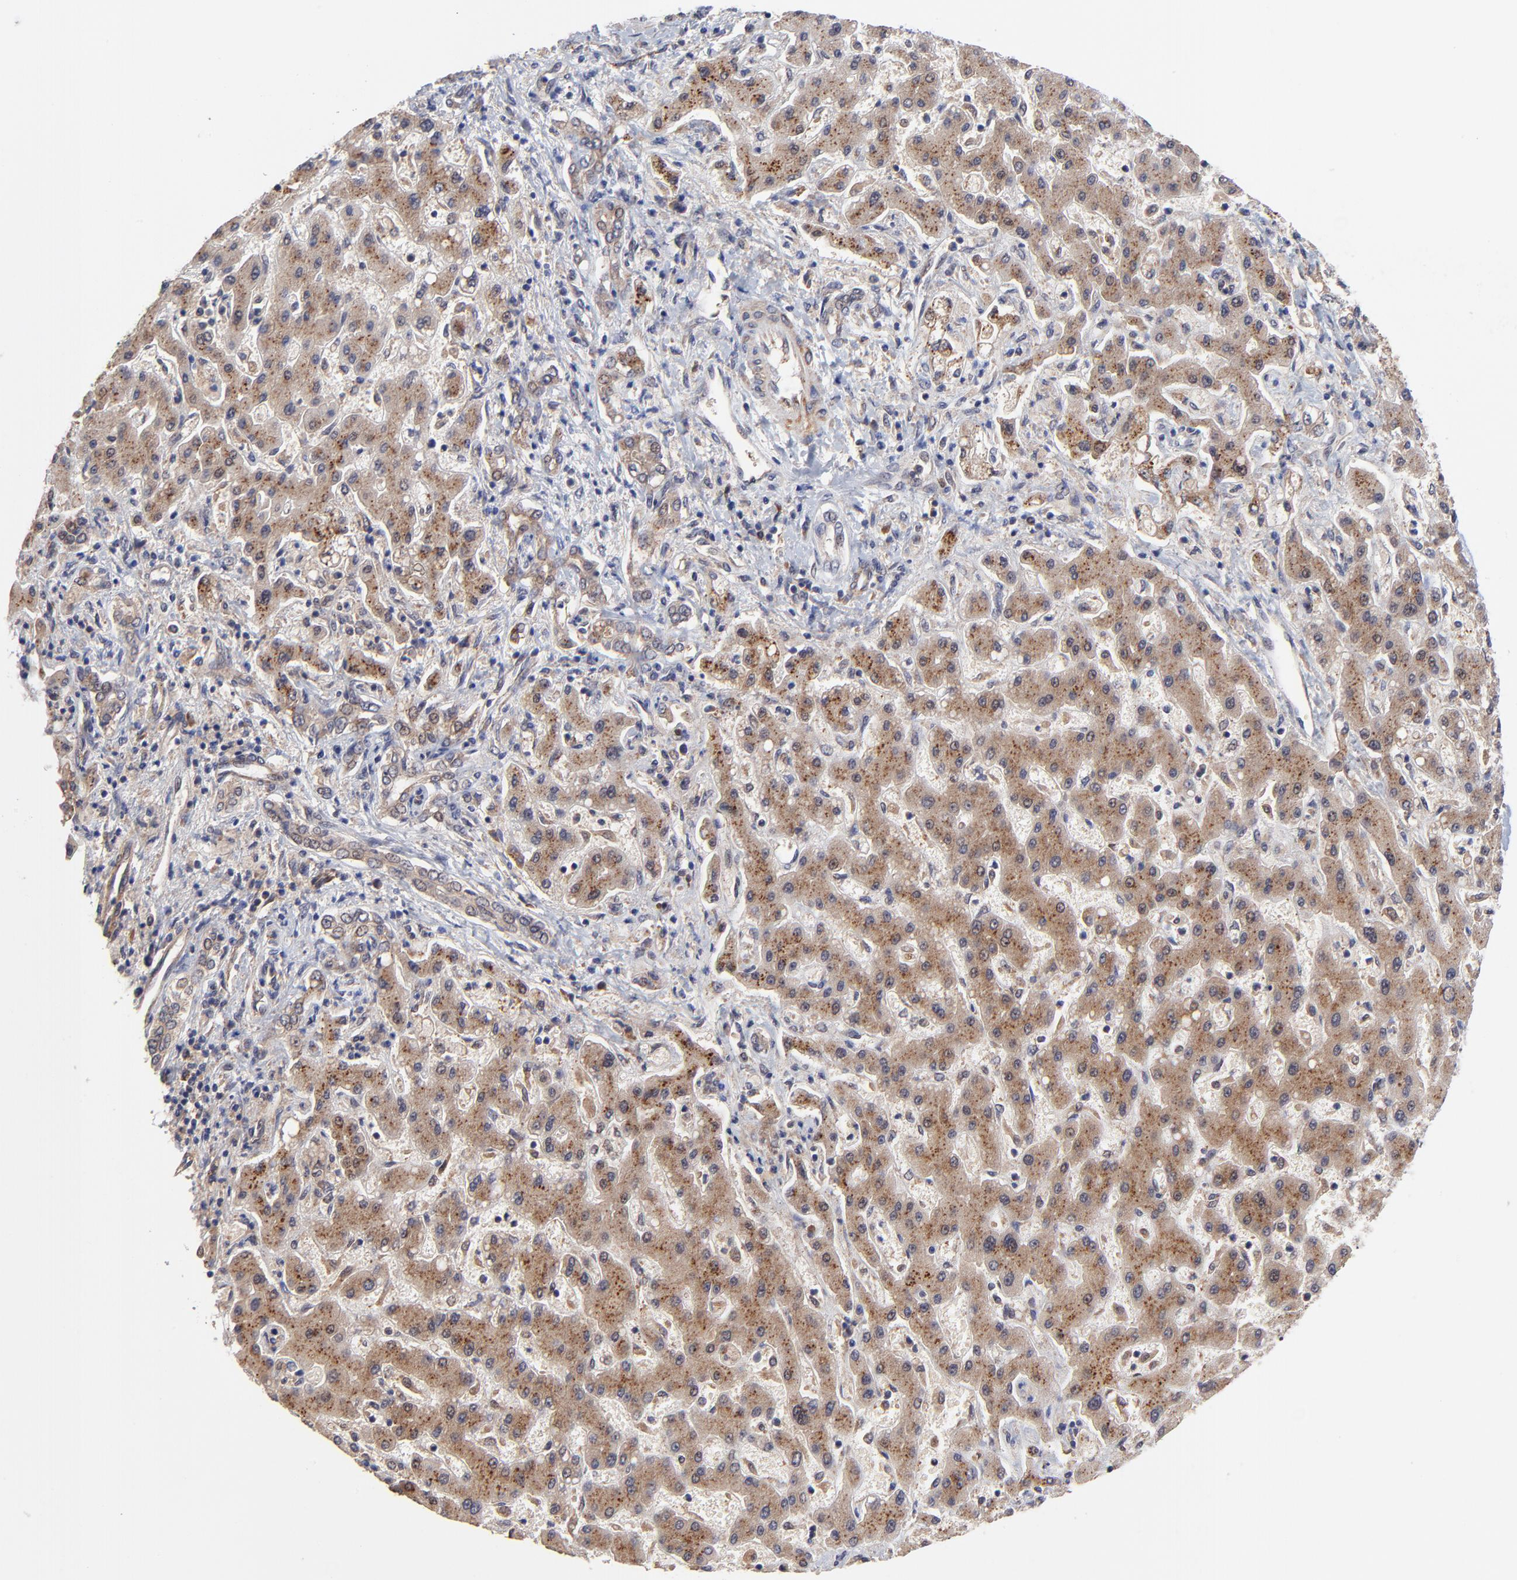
{"staining": {"intensity": "moderate", "quantity": ">75%", "location": "cytoplasmic/membranous"}, "tissue": "liver cancer", "cell_type": "Tumor cells", "image_type": "cancer", "snomed": [{"axis": "morphology", "description": "Cholangiocarcinoma"}, {"axis": "topography", "description": "Liver"}], "caption": "This is an image of immunohistochemistry (IHC) staining of liver cancer (cholangiocarcinoma), which shows moderate staining in the cytoplasmic/membranous of tumor cells.", "gene": "TXNL1", "patient": {"sex": "male", "age": 50}}